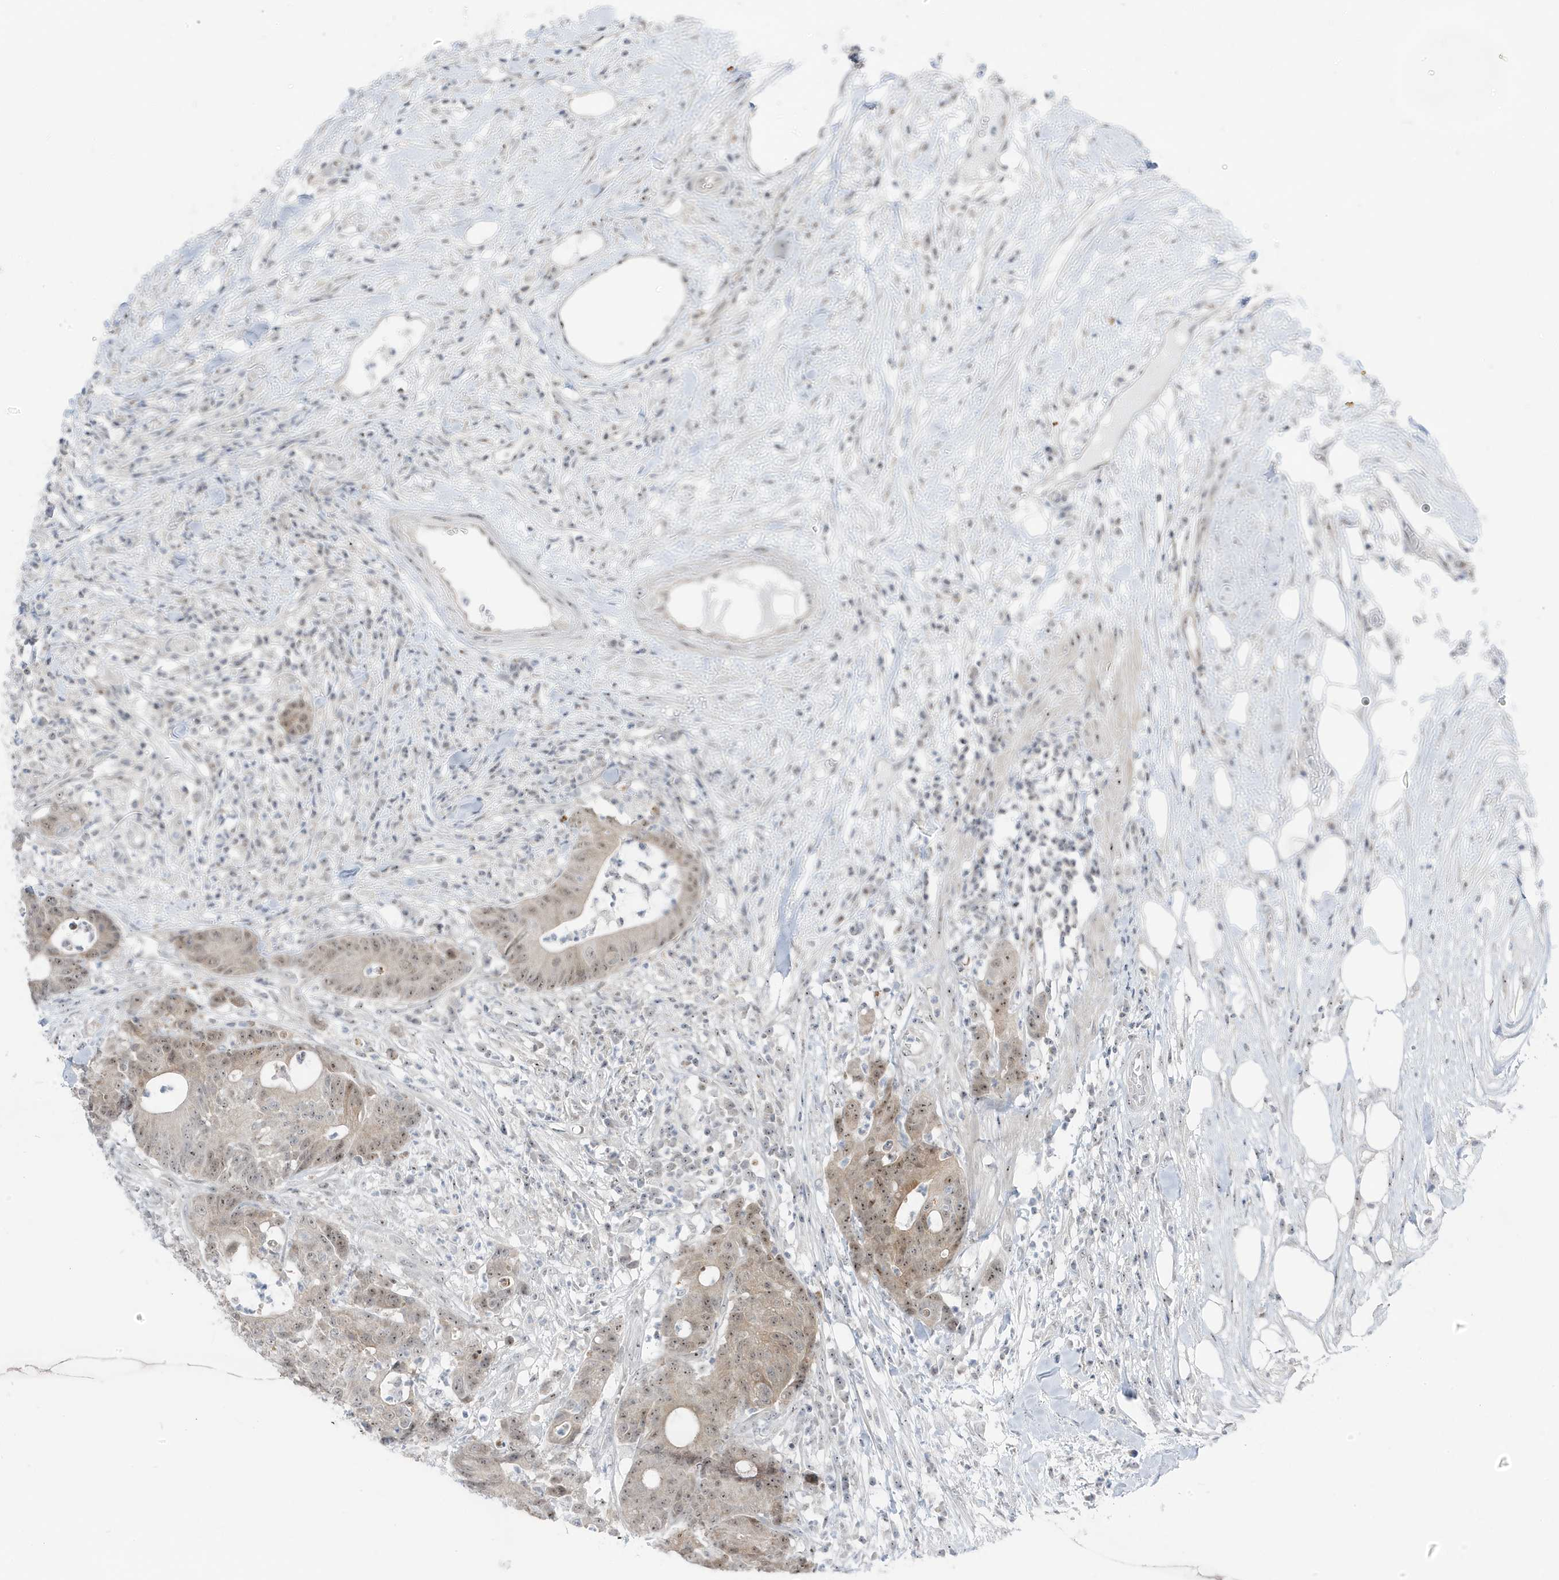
{"staining": {"intensity": "moderate", "quantity": "25%-75%", "location": "cytoplasmic/membranous,nuclear"}, "tissue": "colorectal cancer", "cell_type": "Tumor cells", "image_type": "cancer", "snomed": [{"axis": "morphology", "description": "Adenocarcinoma, NOS"}, {"axis": "topography", "description": "Colon"}], "caption": "This histopathology image displays colorectal cancer (adenocarcinoma) stained with IHC to label a protein in brown. The cytoplasmic/membranous and nuclear of tumor cells show moderate positivity for the protein. Nuclei are counter-stained blue.", "gene": "TSEN15", "patient": {"sex": "female", "age": 84}}